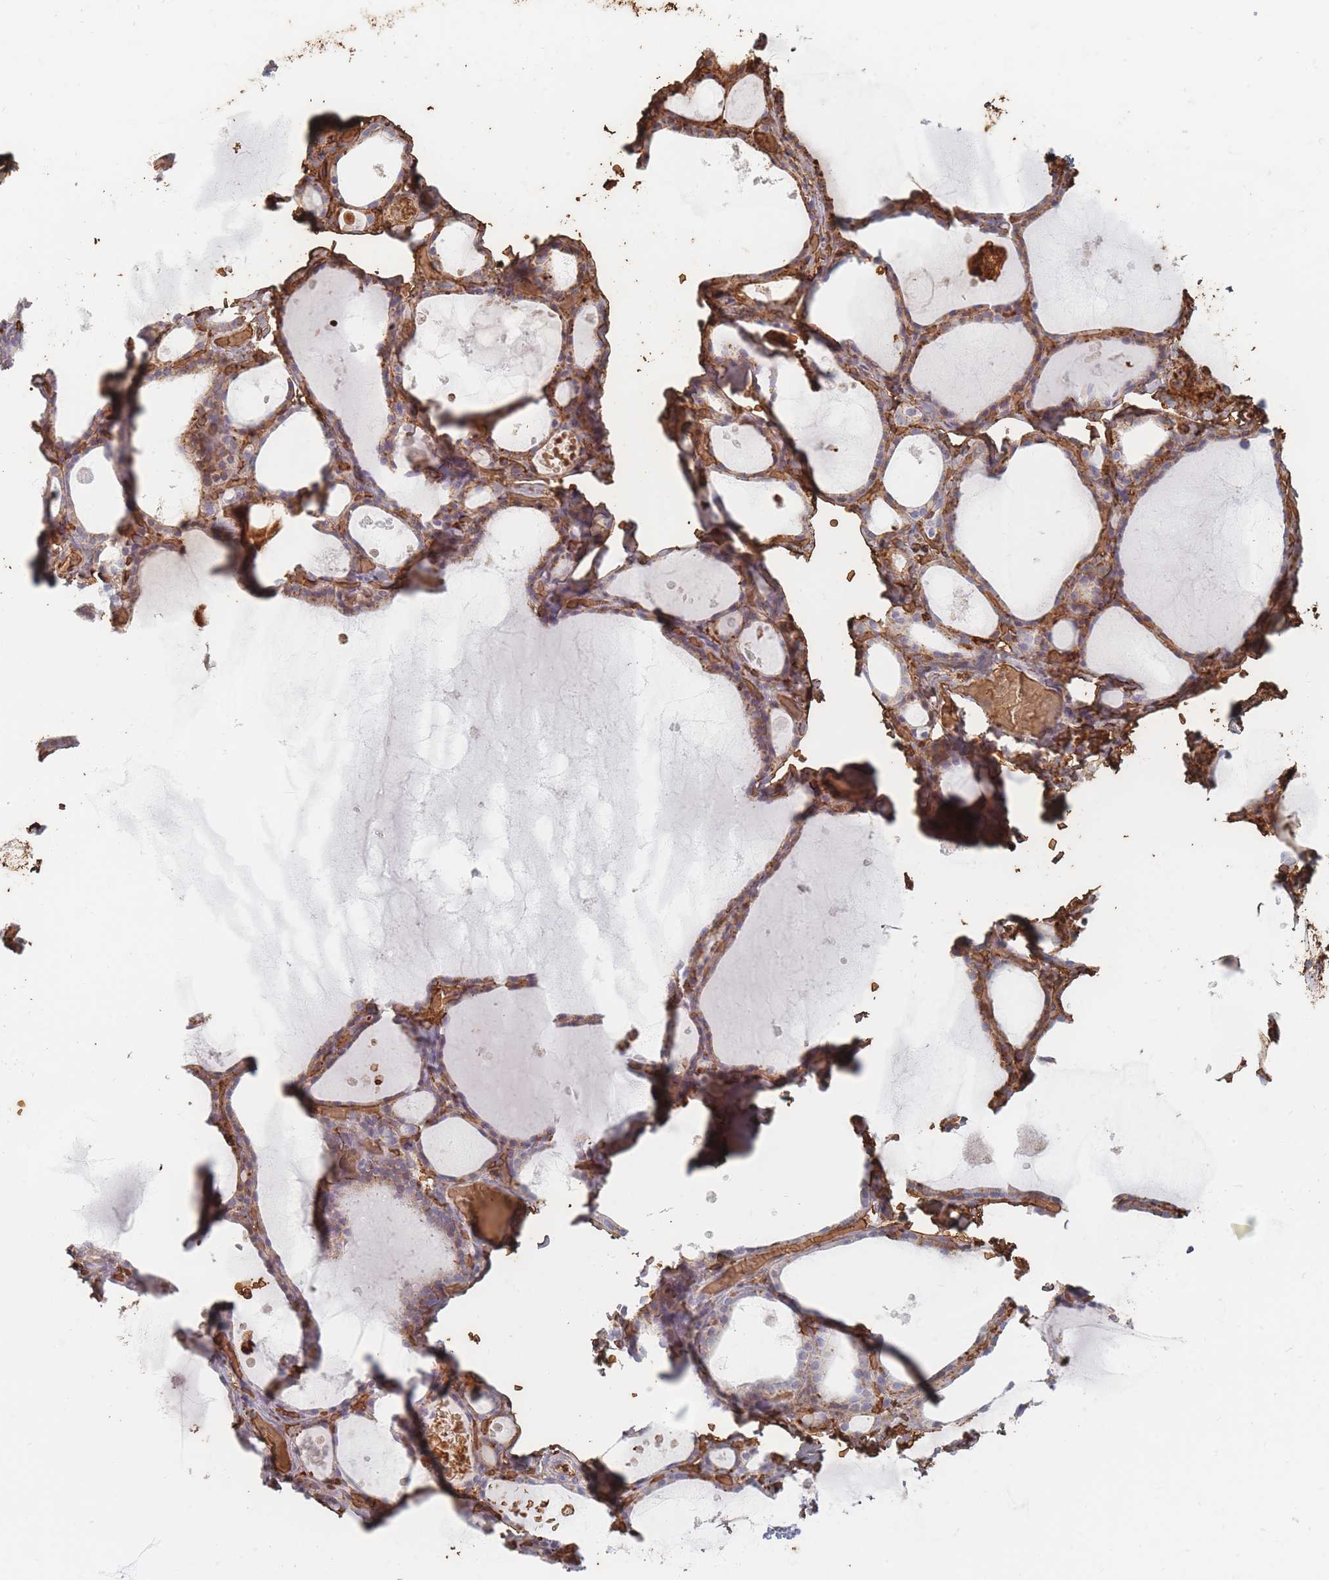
{"staining": {"intensity": "weak", "quantity": "<25%", "location": "cytoplasmic/membranous"}, "tissue": "thyroid gland", "cell_type": "Glandular cells", "image_type": "normal", "snomed": [{"axis": "morphology", "description": "Normal tissue, NOS"}, {"axis": "topography", "description": "Thyroid gland"}], "caption": "Thyroid gland stained for a protein using IHC shows no positivity glandular cells.", "gene": "SLC2A6", "patient": {"sex": "male", "age": 56}}